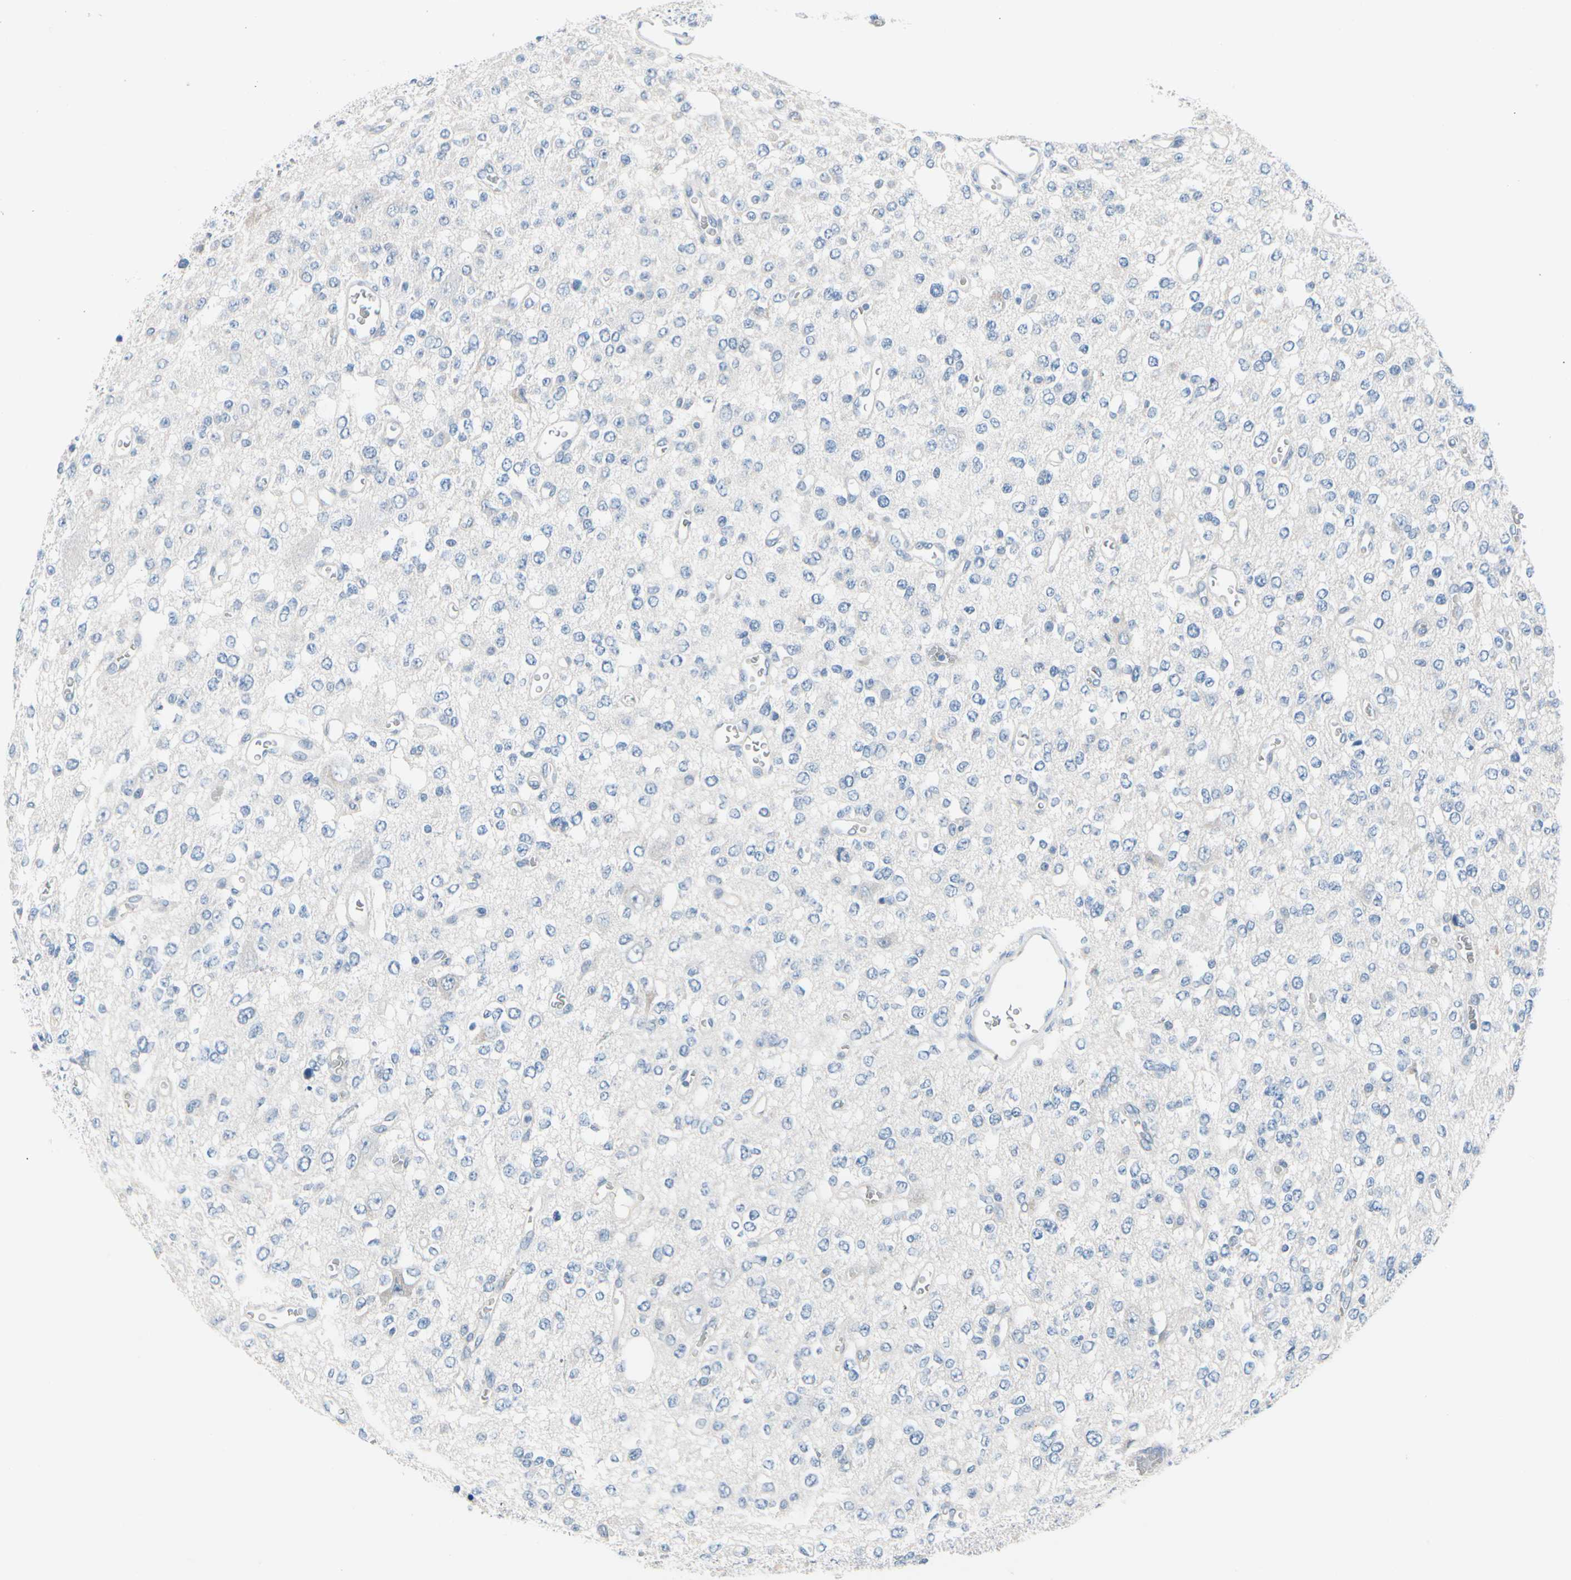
{"staining": {"intensity": "negative", "quantity": "none", "location": "none"}, "tissue": "glioma", "cell_type": "Tumor cells", "image_type": "cancer", "snomed": [{"axis": "morphology", "description": "Glioma, malignant, Low grade"}, {"axis": "topography", "description": "Brain"}], "caption": "A high-resolution histopathology image shows immunohistochemistry (IHC) staining of low-grade glioma (malignant), which shows no significant staining in tumor cells.", "gene": "PGR", "patient": {"sex": "male", "age": 38}}